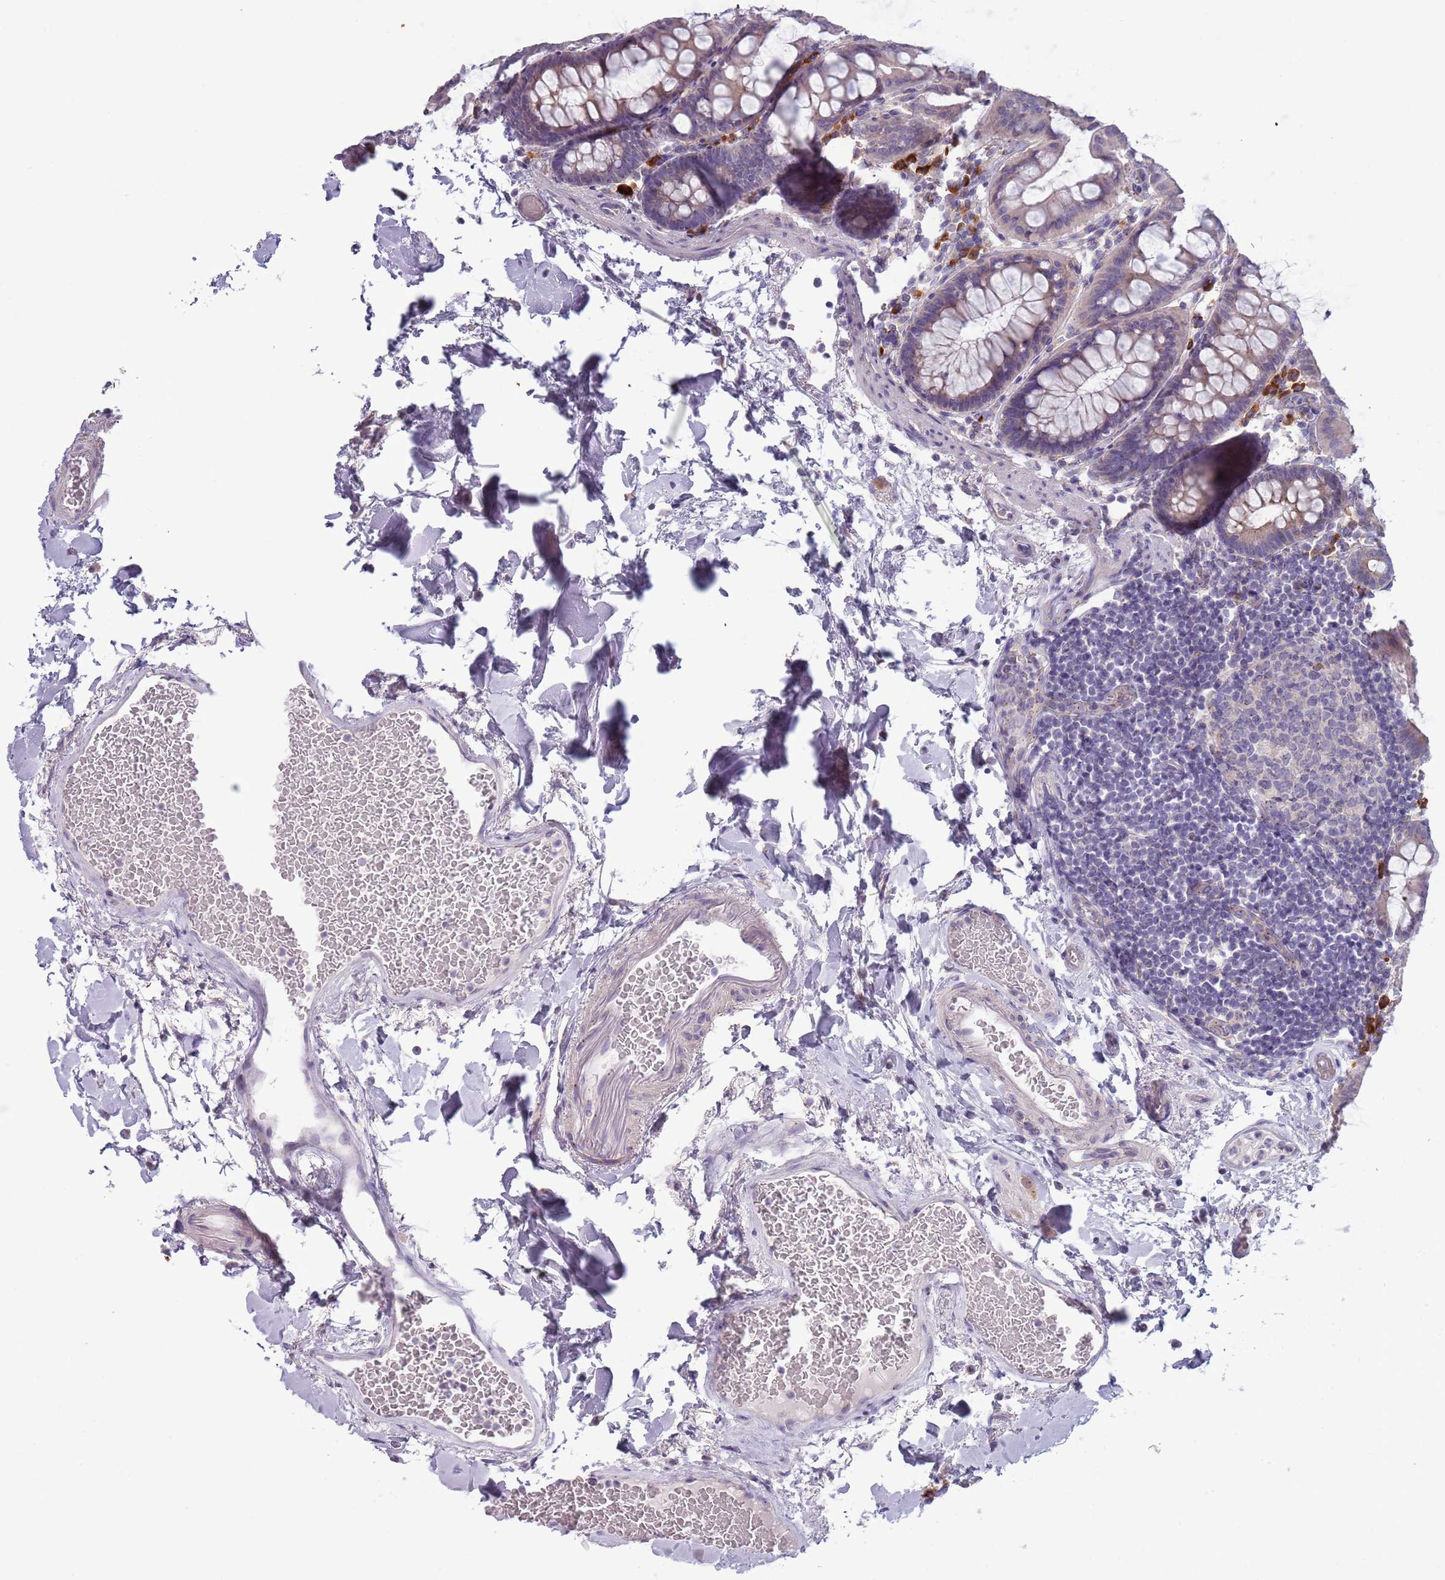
{"staining": {"intensity": "negative", "quantity": "none", "location": "none"}, "tissue": "colon", "cell_type": "Endothelial cells", "image_type": "normal", "snomed": [{"axis": "morphology", "description": "Normal tissue, NOS"}, {"axis": "topography", "description": "Colon"}], "caption": "IHC histopathology image of normal colon: colon stained with DAB shows no significant protein expression in endothelial cells. The staining was performed using DAB to visualize the protein expression in brown, while the nuclei were stained in blue with hematoxylin (Magnification: 20x).", "gene": "LTB", "patient": {"sex": "male", "age": 75}}